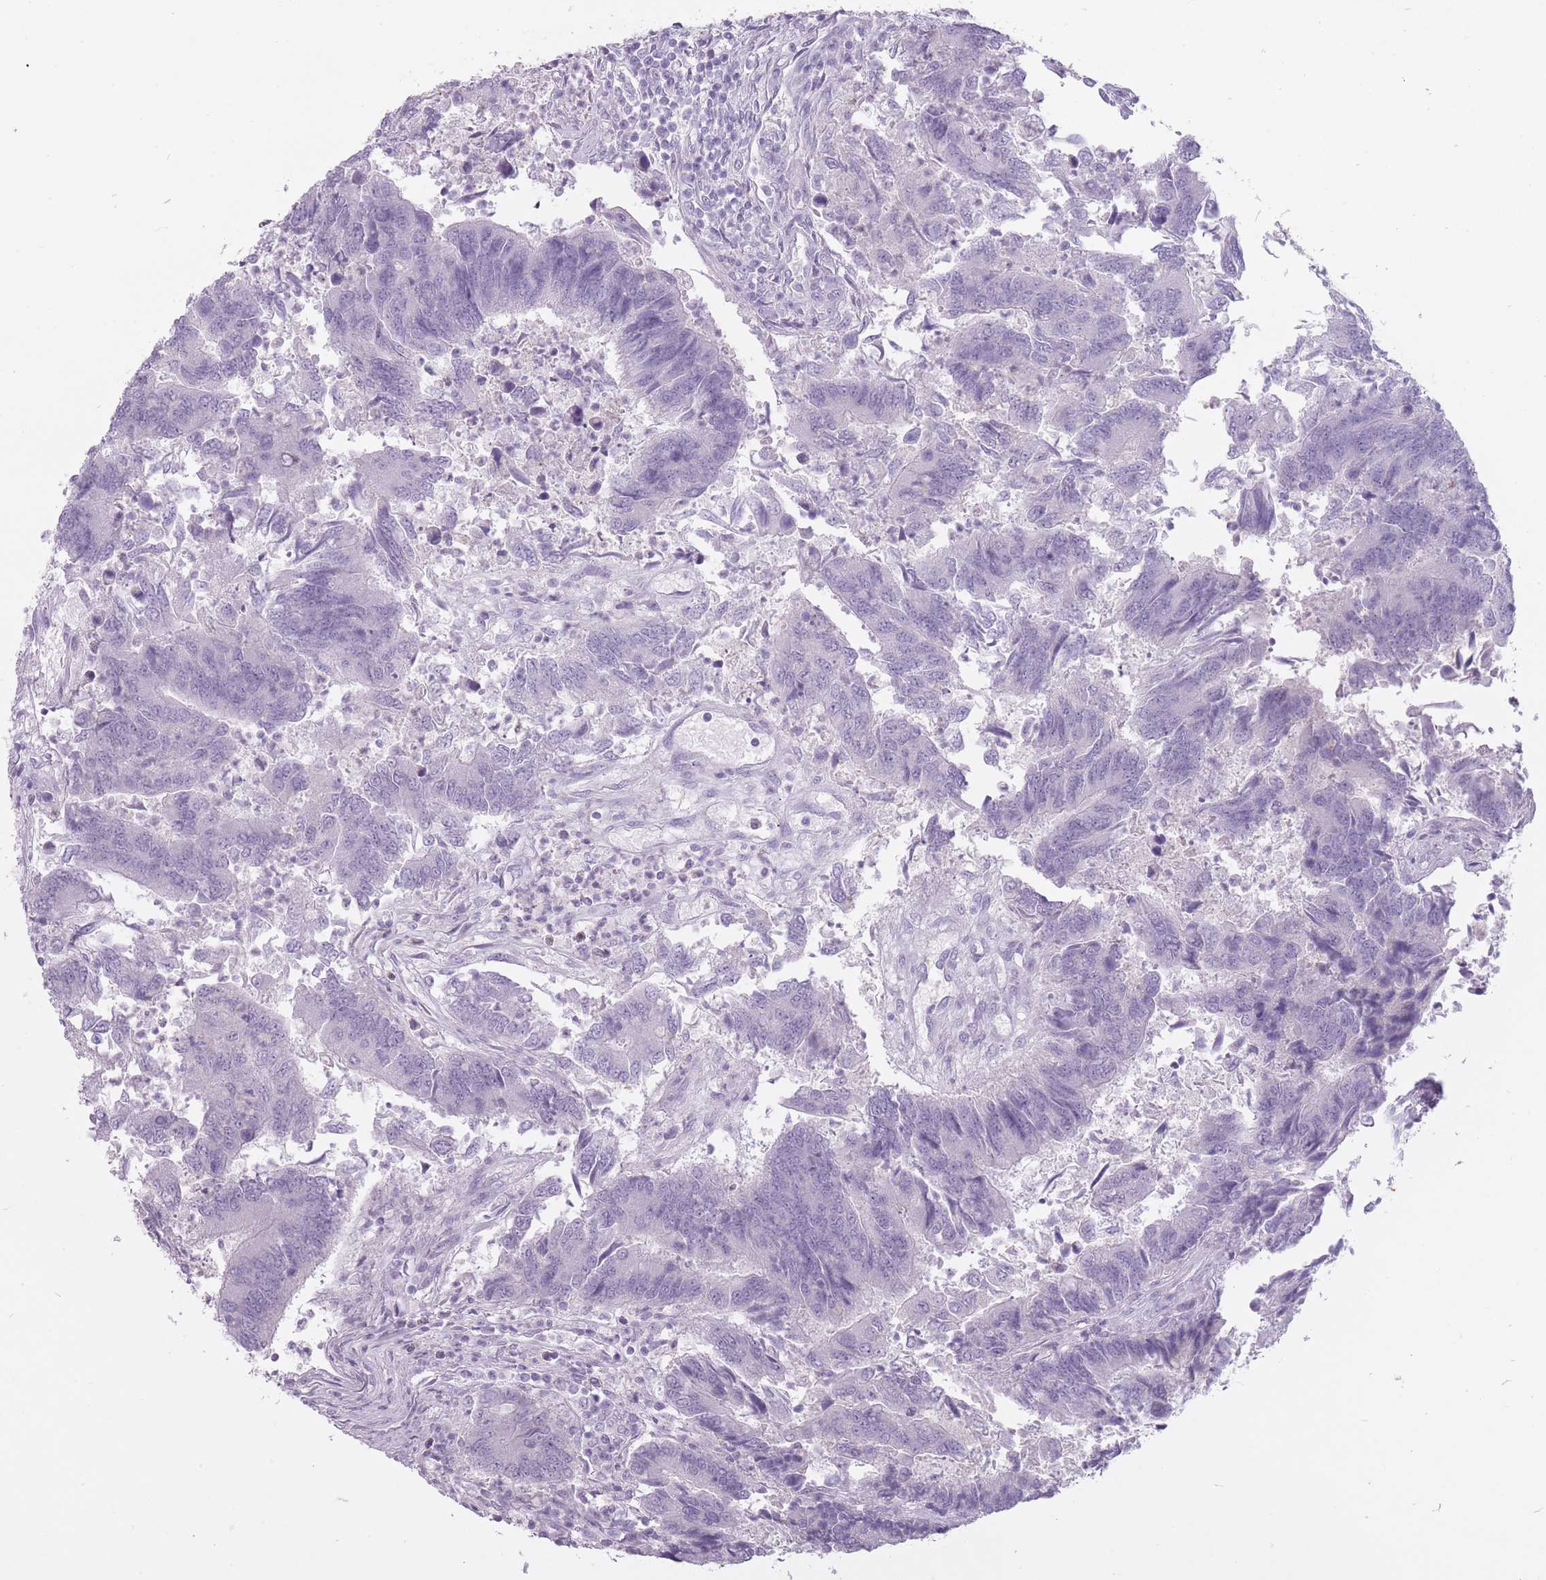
{"staining": {"intensity": "negative", "quantity": "none", "location": "none"}, "tissue": "colorectal cancer", "cell_type": "Tumor cells", "image_type": "cancer", "snomed": [{"axis": "morphology", "description": "Adenocarcinoma, NOS"}, {"axis": "topography", "description": "Colon"}], "caption": "DAB (3,3'-diaminobenzidine) immunohistochemical staining of colorectal cancer (adenocarcinoma) shows no significant expression in tumor cells.", "gene": "RFX4", "patient": {"sex": "female", "age": 67}}